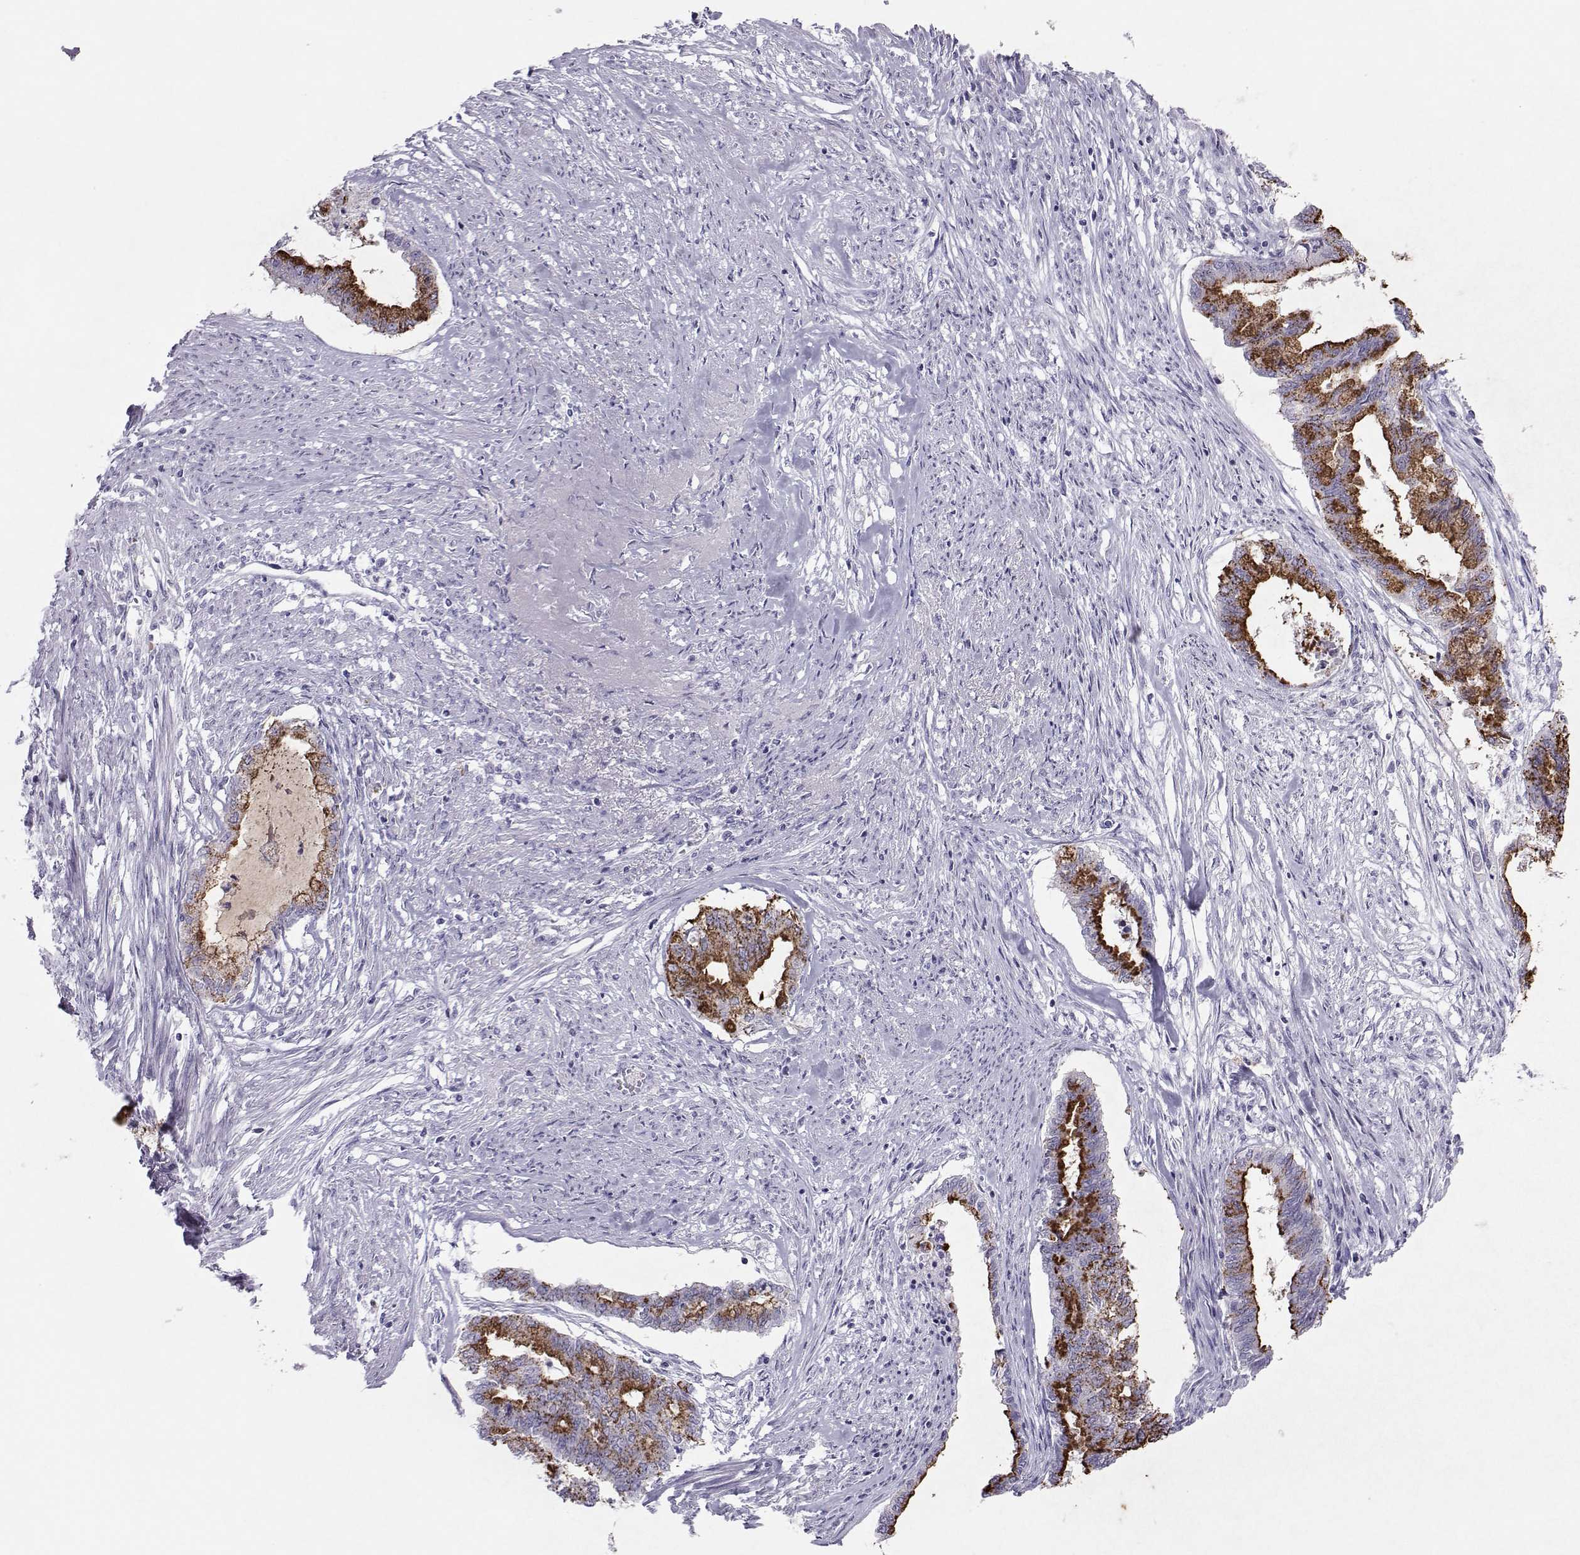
{"staining": {"intensity": "strong", "quantity": "25%-75%", "location": "cytoplasmic/membranous"}, "tissue": "endometrial cancer", "cell_type": "Tumor cells", "image_type": "cancer", "snomed": [{"axis": "morphology", "description": "Adenocarcinoma, NOS"}, {"axis": "topography", "description": "Endometrium"}], "caption": "High-power microscopy captured an immunohistochemistry histopathology image of endometrial cancer, revealing strong cytoplasmic/membranous staining in approximately 25%-75% of tumor cells.", "gene": "TRPM7", "patient": {"sex": "female", "age": 79}}